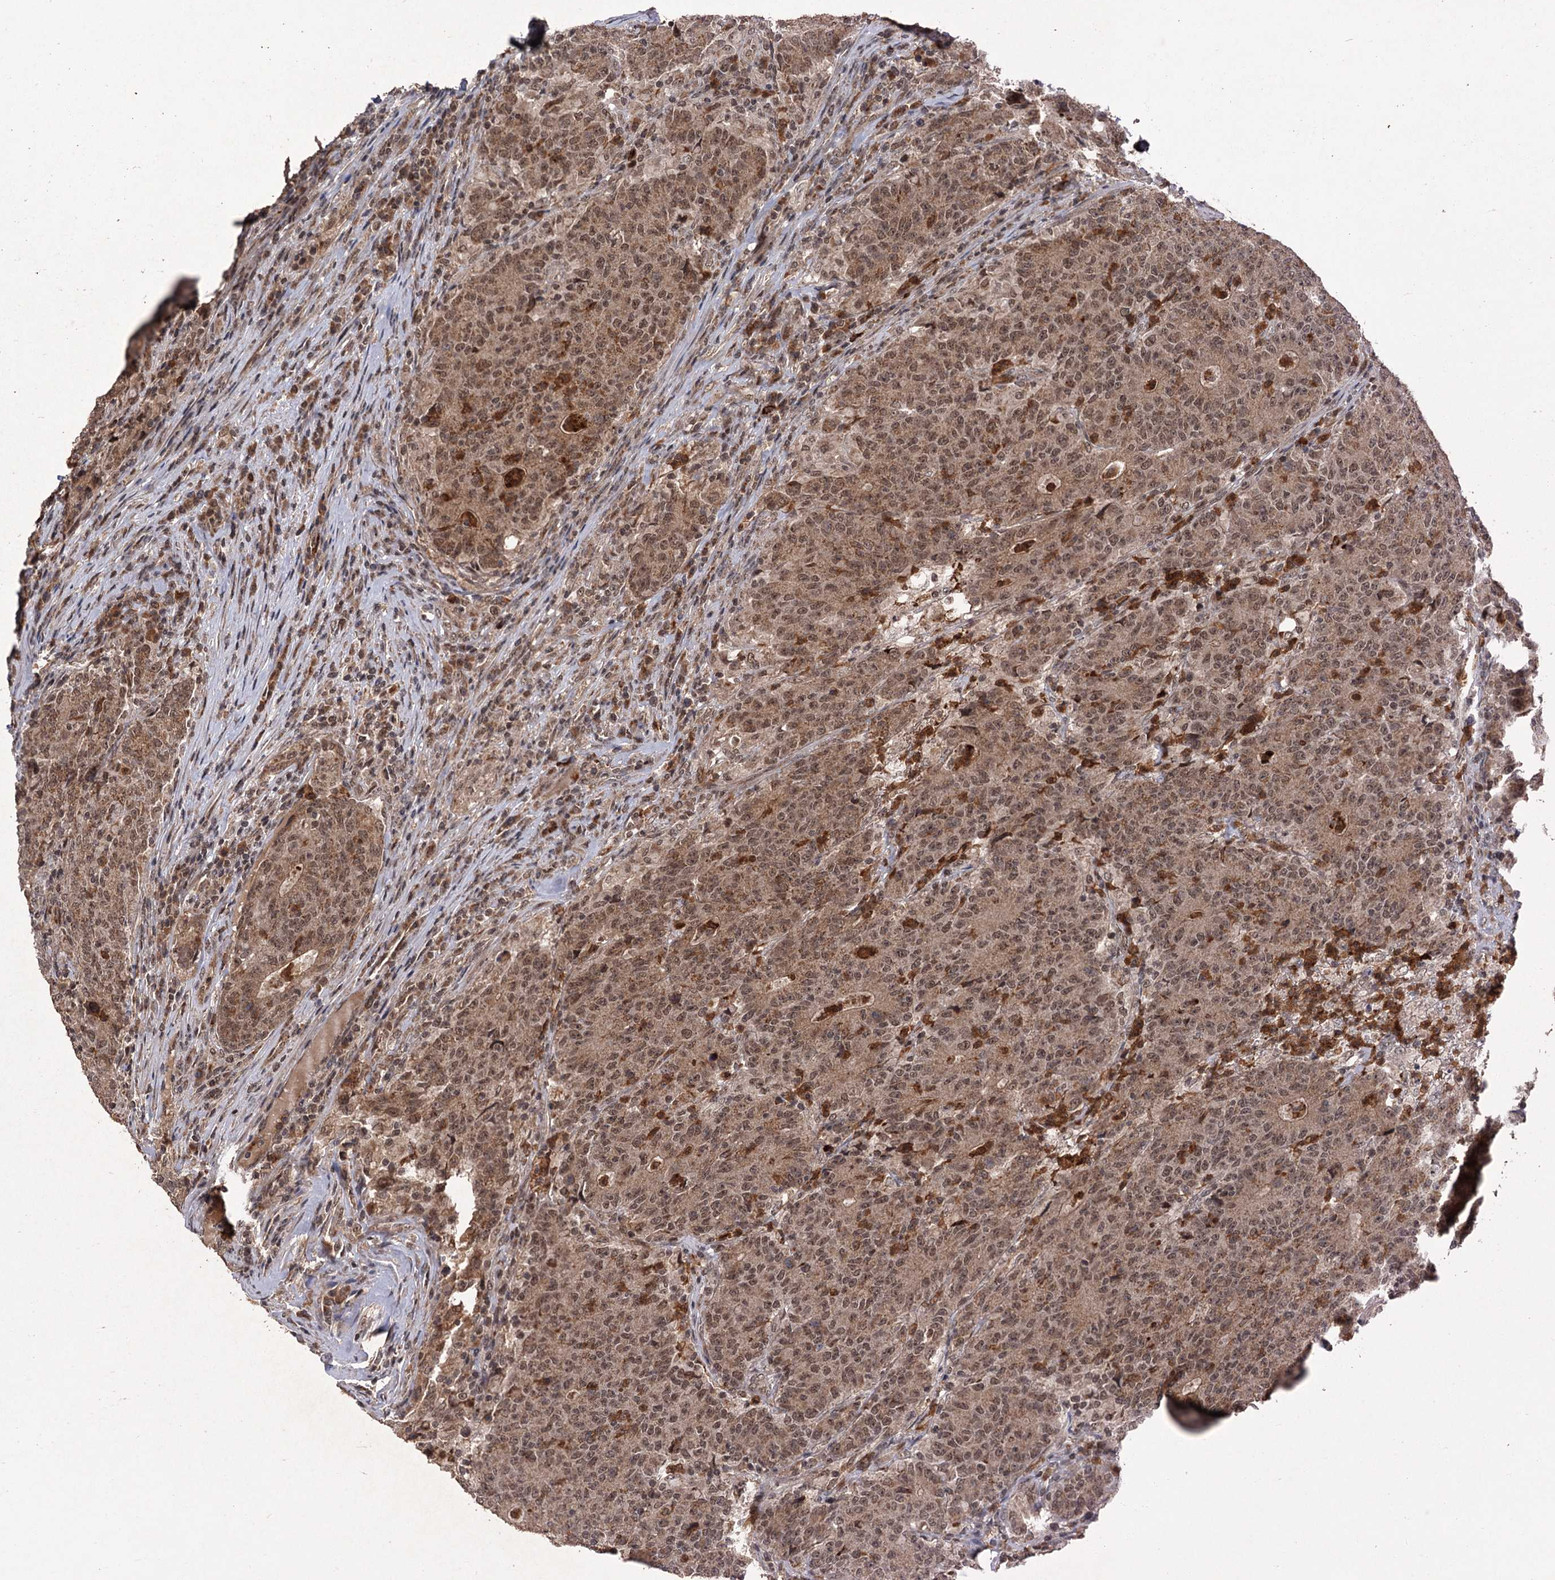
{"staining": {"intensity": "moderate", "quantity": ">75%", "location": "cytoplasmic/membranous,nuclear"}, "tissue": "colorectal cancer", "cell_type": "Tumor cells", "image_type": "cancer", "snomed": [{"axis": "morphology", "description": "Adenocarcinoma, NOS"}, {"axis": "topography", "description": "Colon"}], "caption": "A photomicrograph of colorectal cancer (adenocarcinoma) stained for a protein reveals moderate cytoplasmic/membranous and nuclear brown staining in tumor cells. (DAB = brown stain, brightfield microscopy at high magnification).", "gene": "KANSL2", "patient": {"sex": "female", "age": 75}}